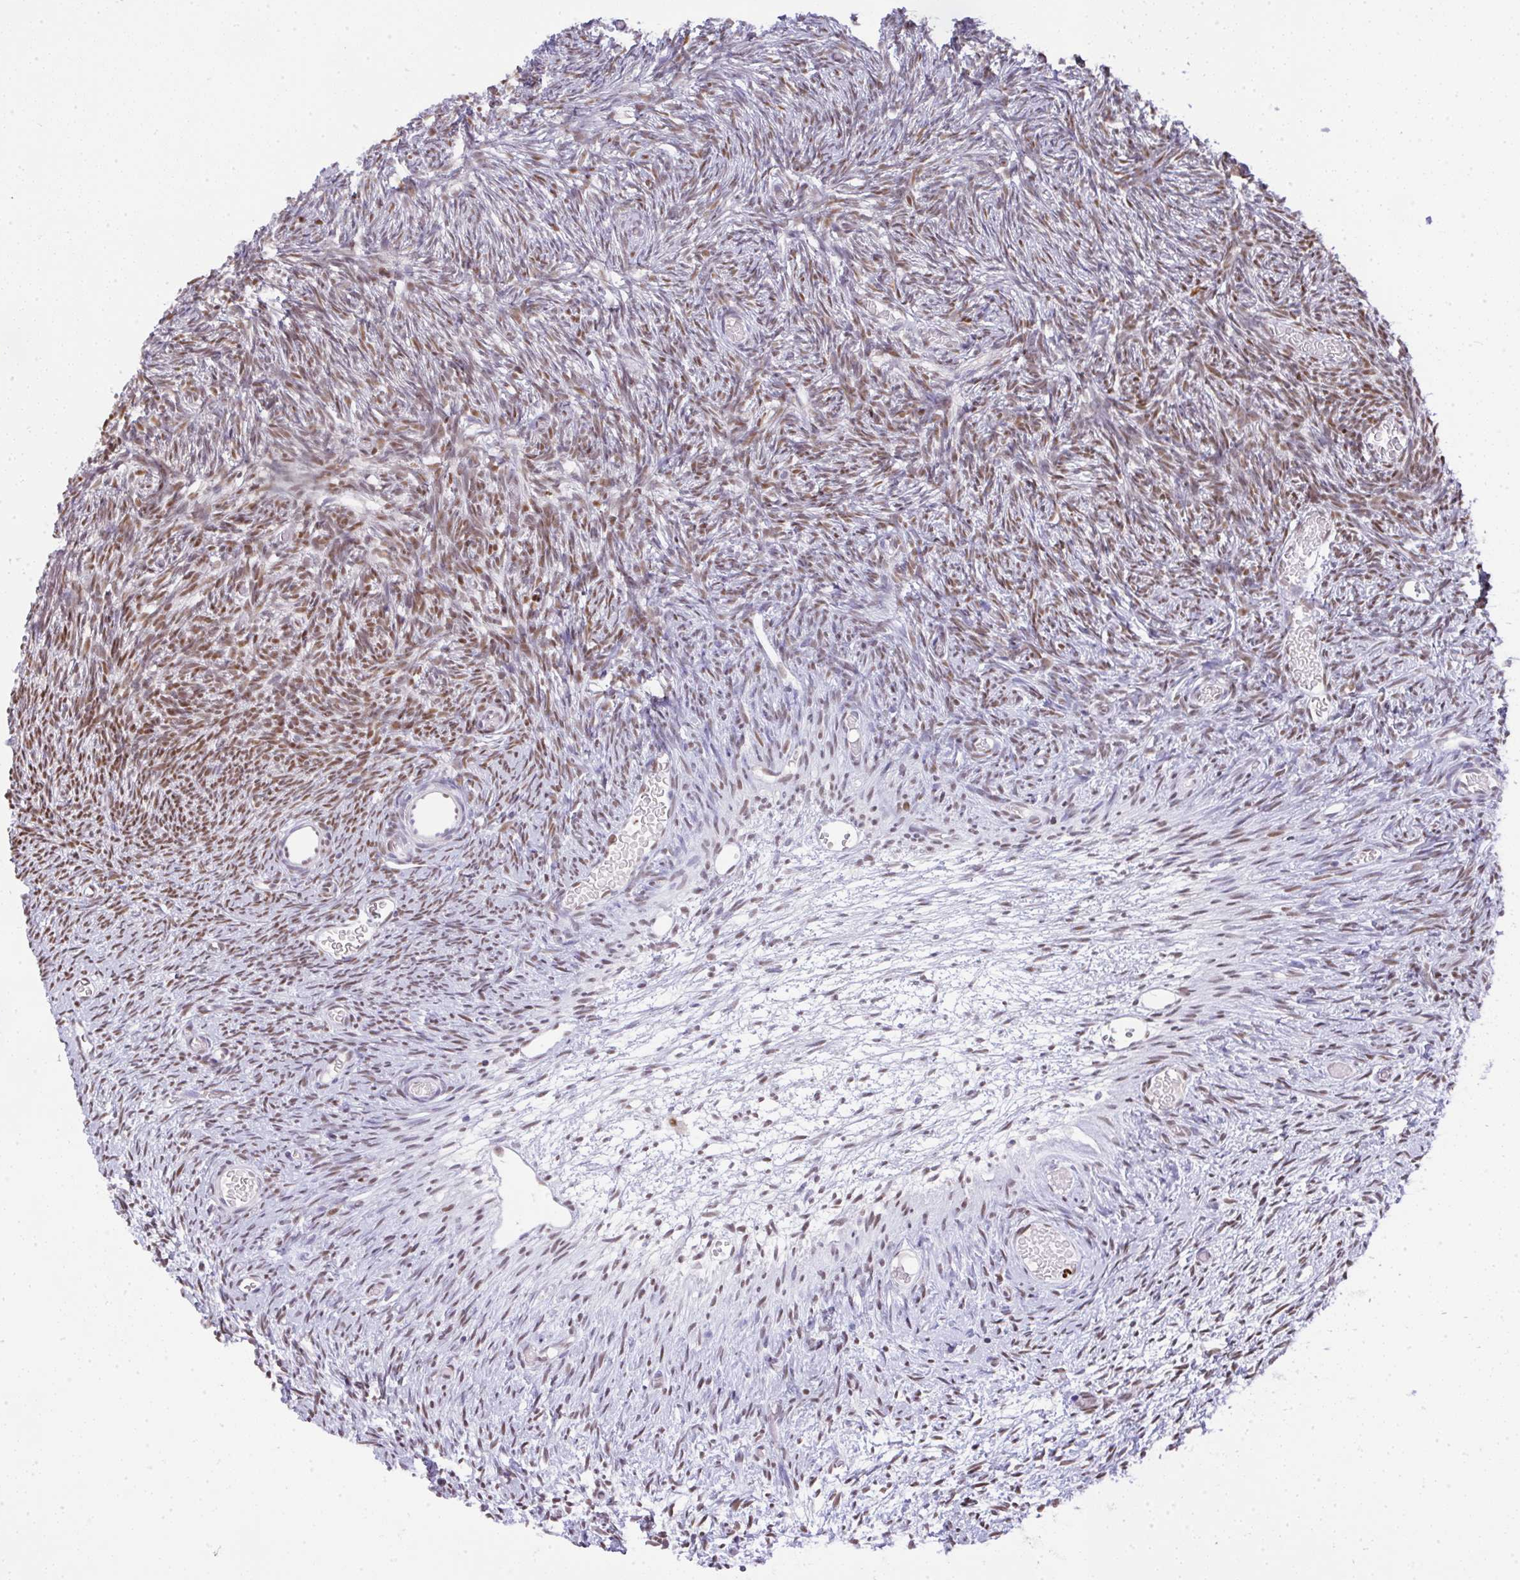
{"staining": {"intensity": "weak", "quantity": ">75%", "location": "nuclear"}, "tissue": "ovary", "cell_type": "Follicle cells", "image_type": "normal", "snomed": [{"axis": "morphology", "description": "Normal tissue, NOS"}, {"axis": "topography", "description": "Ovary"}], "caption": "Immunohistochemistry of benign human ovary reveals low levels of weak nuclear positivity in approximately >75% of follicle cells.", "gene": "BBX", "patient": {"sex": "female", "age": 39}}